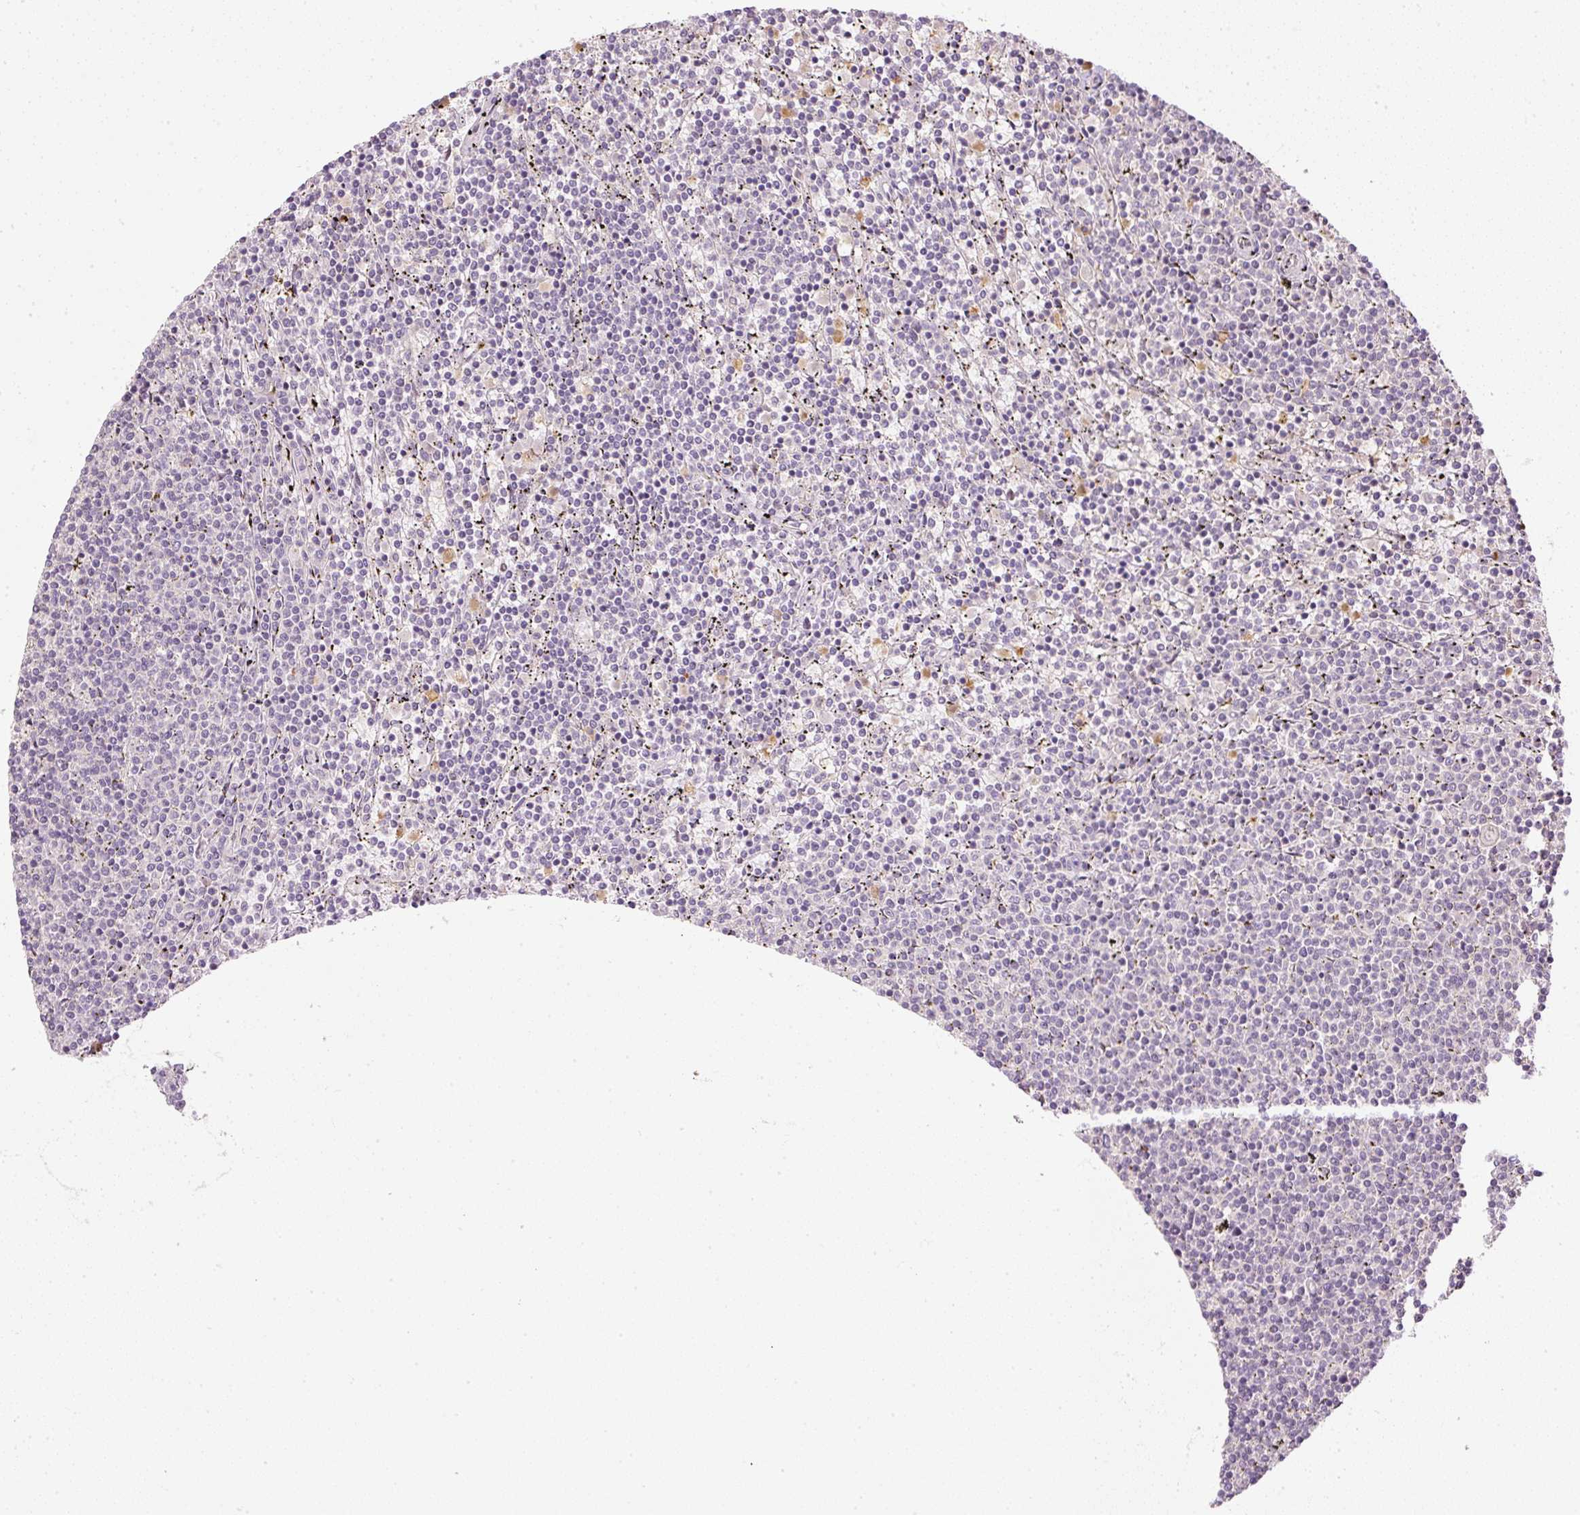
{"staining": {"intensity": "negative", "quantity": "none", "location": "none"}, "tissue": "lymphoma", "cell_type": "Tumor cells", "image_type": "cancer", "snomed": [{"axis": "morphology", "description": "Malignant lymphoma, non-Hodgkin's type, Low grade"}, {"axis": "topography", "description": "Spleen"}], "caption": "DAB immunohistochemical staining of malignant lymphoma, non-Hodgkin's type (low-grade) demonstrates no significant expression in tumor cells.", "gene": "CTTNBP2", "patient": {"sex": "female", "age": 50}}